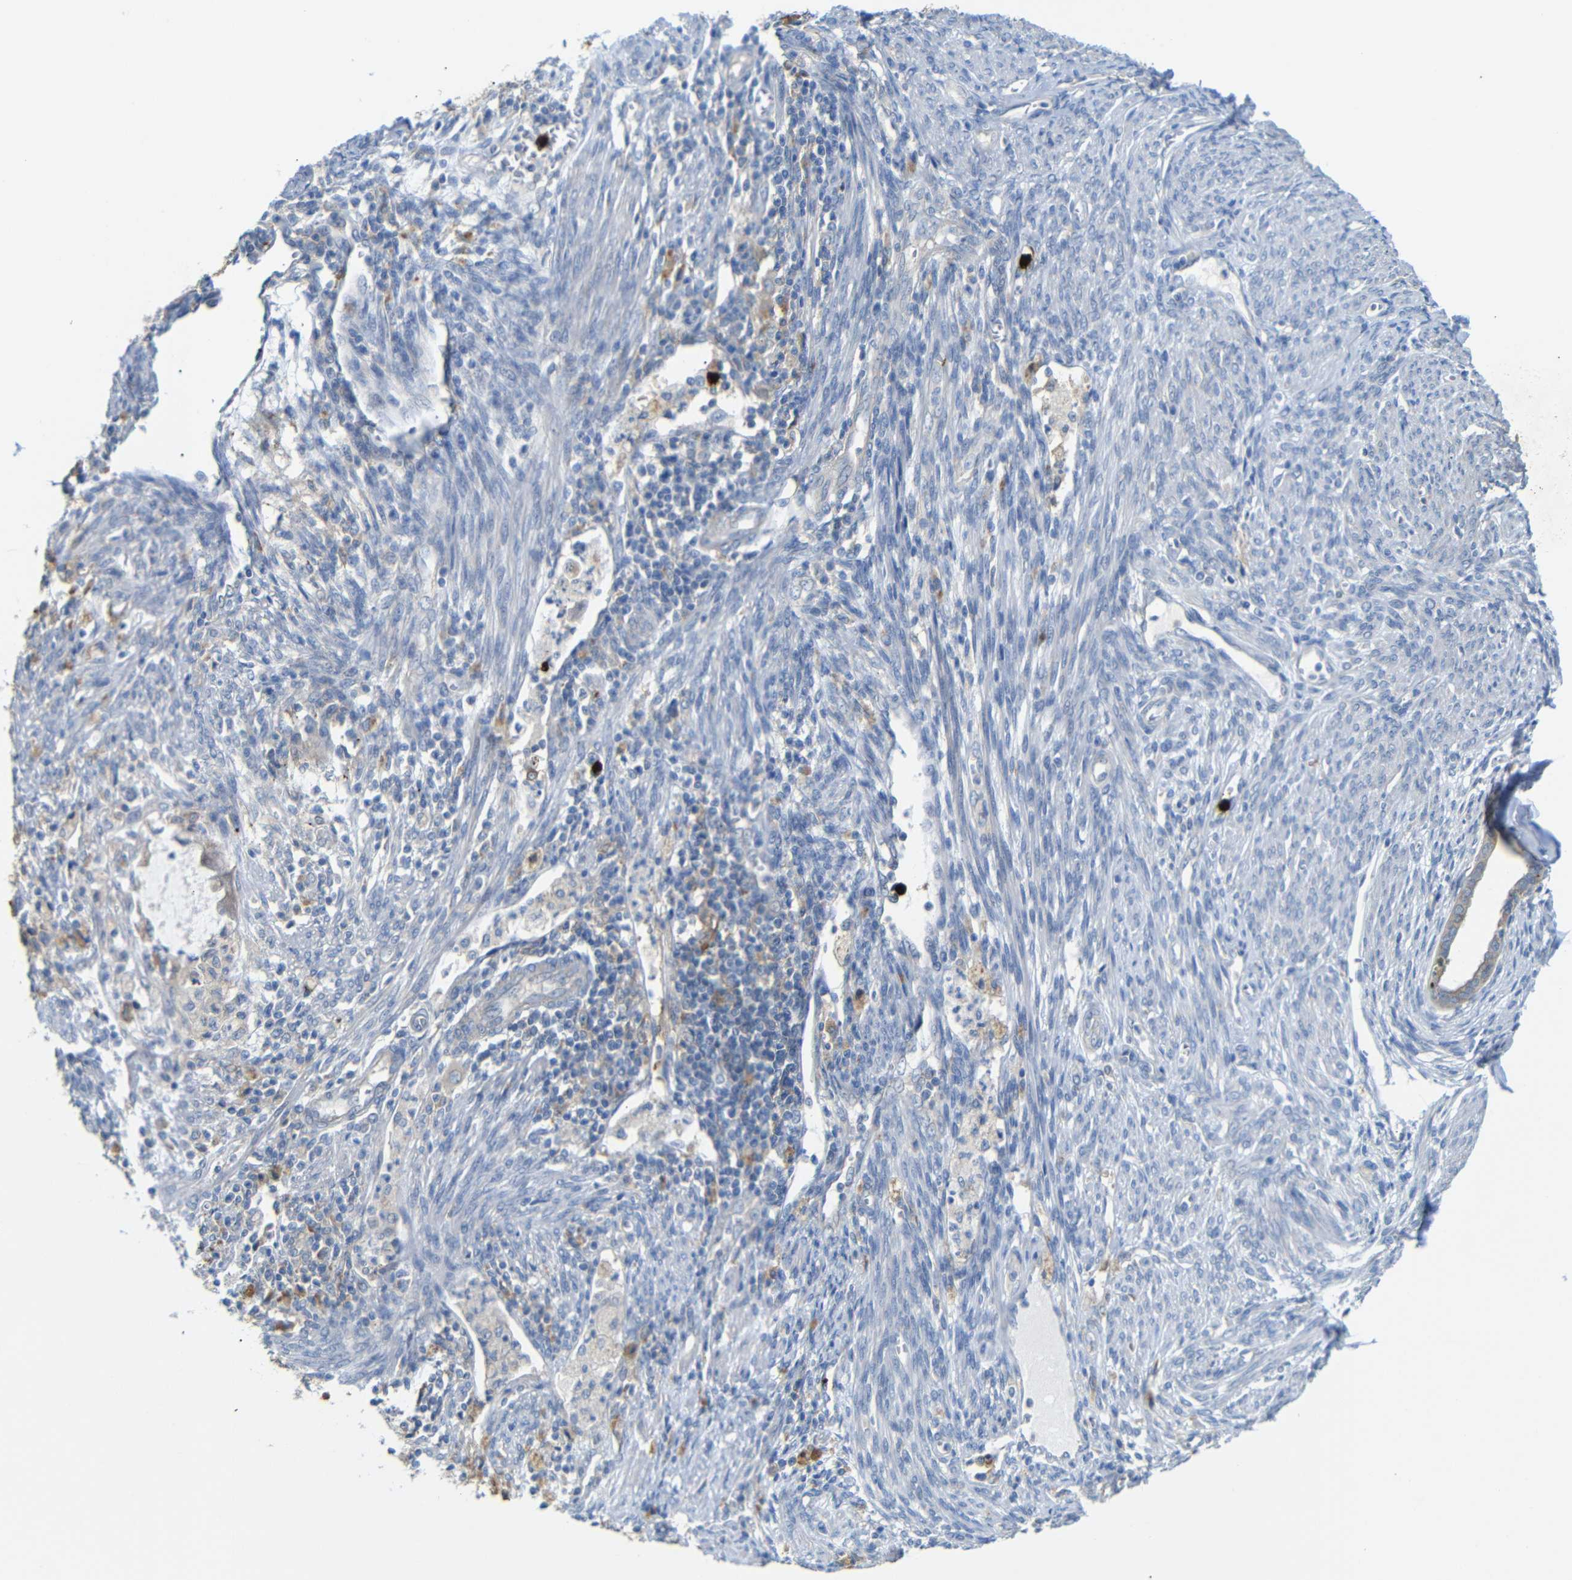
{"staining": {"intensity": "weak", "quantity": ">75%", "location": "cytoplasmic/membranous"}, "tissue": "cervical cancer", "cell_type": "Tumor cells", "image_type": "cancer", "snomed": [{"axis": "morphology", "description": "Normal tissue, NOS"}, {"axis": "morphology", "description": "Adenocarcinoma, NOS"}, {"axis": "topography", "description": "Cervix"}, {"axis": "topography", "description": "Endometrium"}], "caption": "The histopathology image exhibits staining of cervical adenocarcinoma, revealing weak cytoplasmic/membranous protein expression (brown color) within tumor cells. Ihc stains the protein in brown and the nuclei are stained blue.", "gene": "ALOX15", "patient": {"sex": "female", "age": 86}}